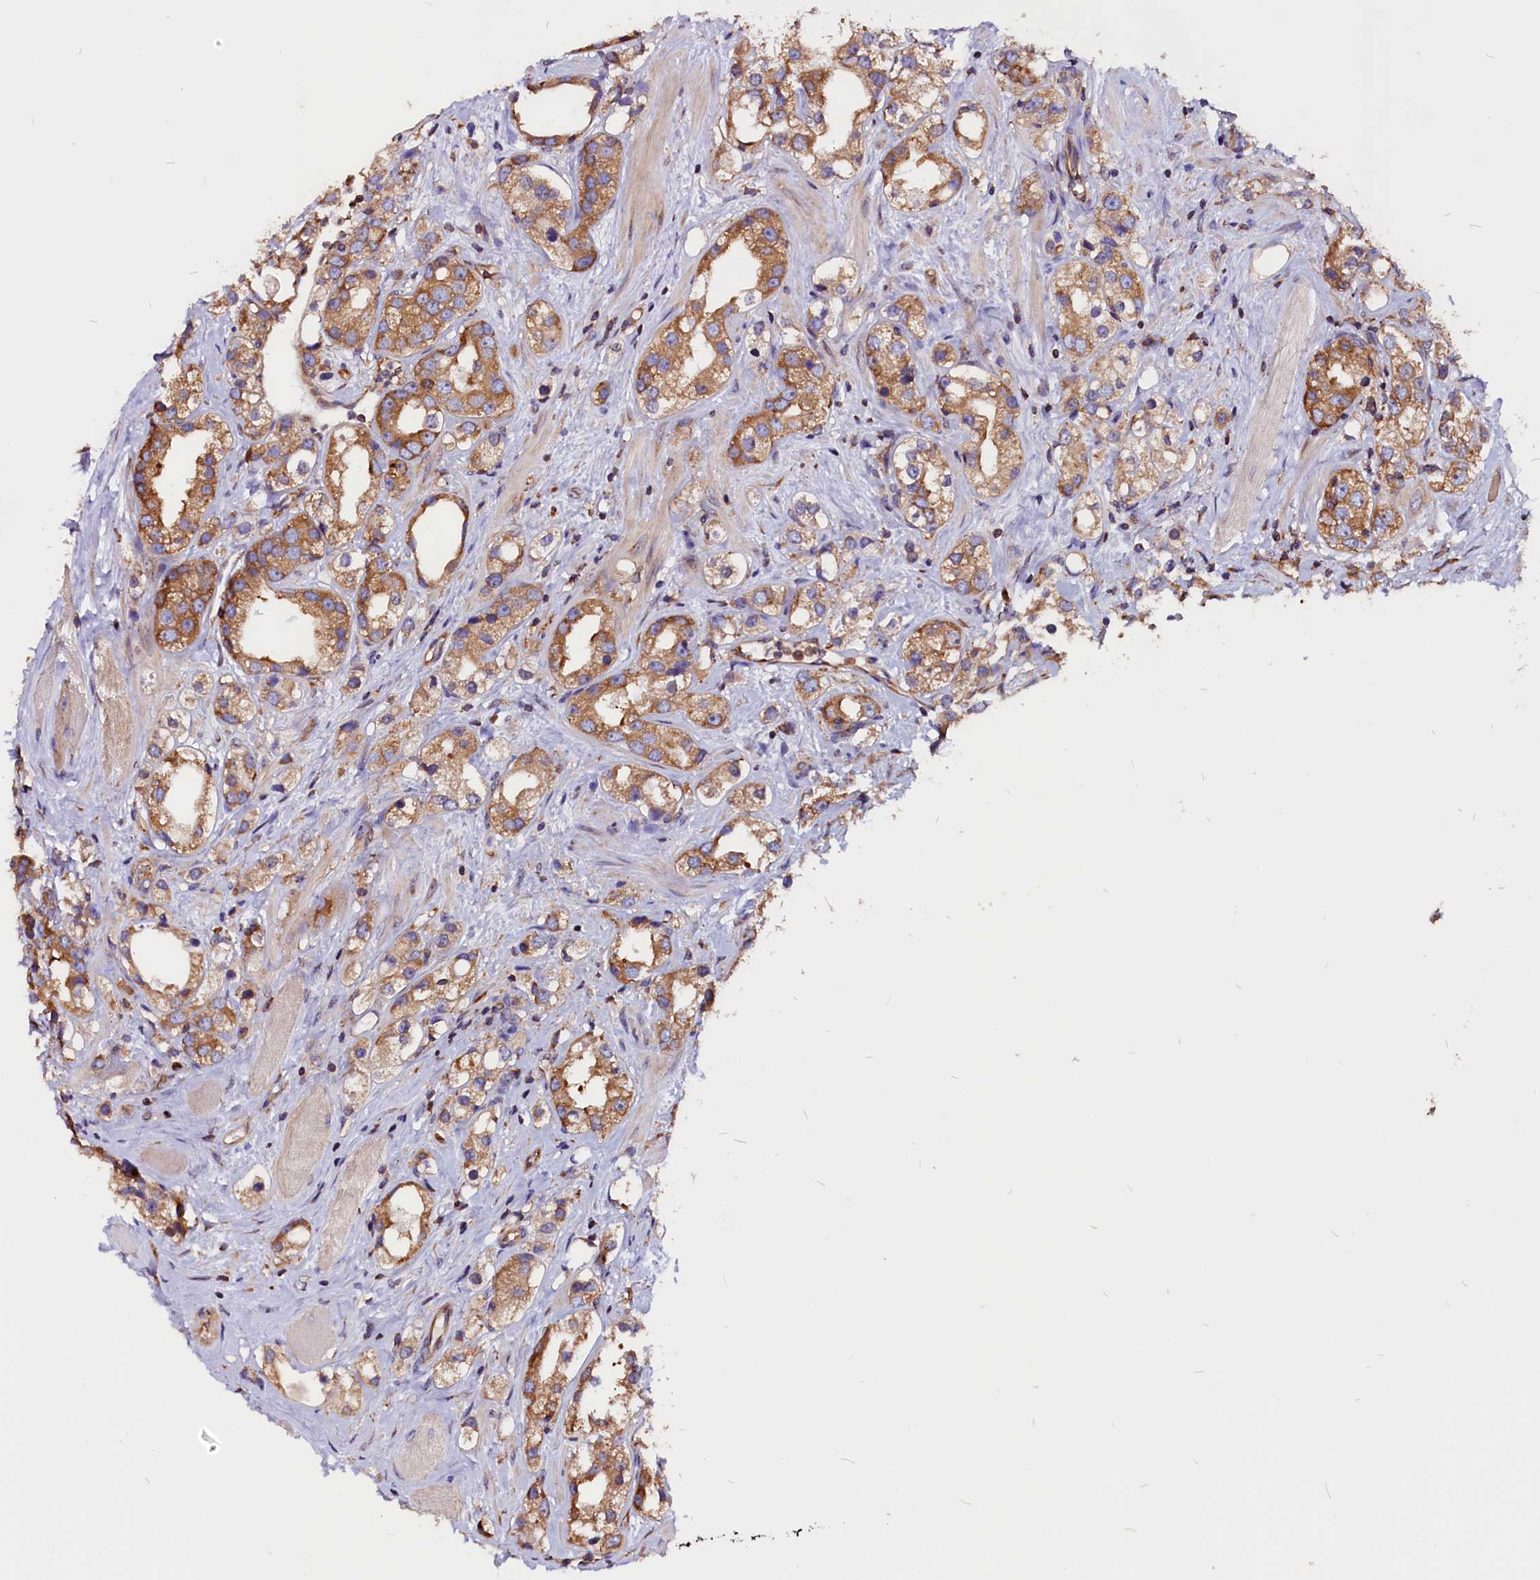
{"staining": {"intensity": "moderate", "quantity": ">75%", "location": "cytoplasmic/membranous"}, "tissue": "prostate cancer", "cell_type": "Tumor cells", "image_type": "cancer", "snomed": [{"axis": "morphology", "description": "Adenocarcinoma, NOS"}, {"axis": "topography", "description": "Prostate"}], "caption": "Protein expression by immunohistochemistry shows moderate cytoplasmic/membranous staining in about >75% of tumor cells in adenocarcinoma (prostate).", "gene": "EIF3G", "patient": {"sex": "male", "age": 79}}